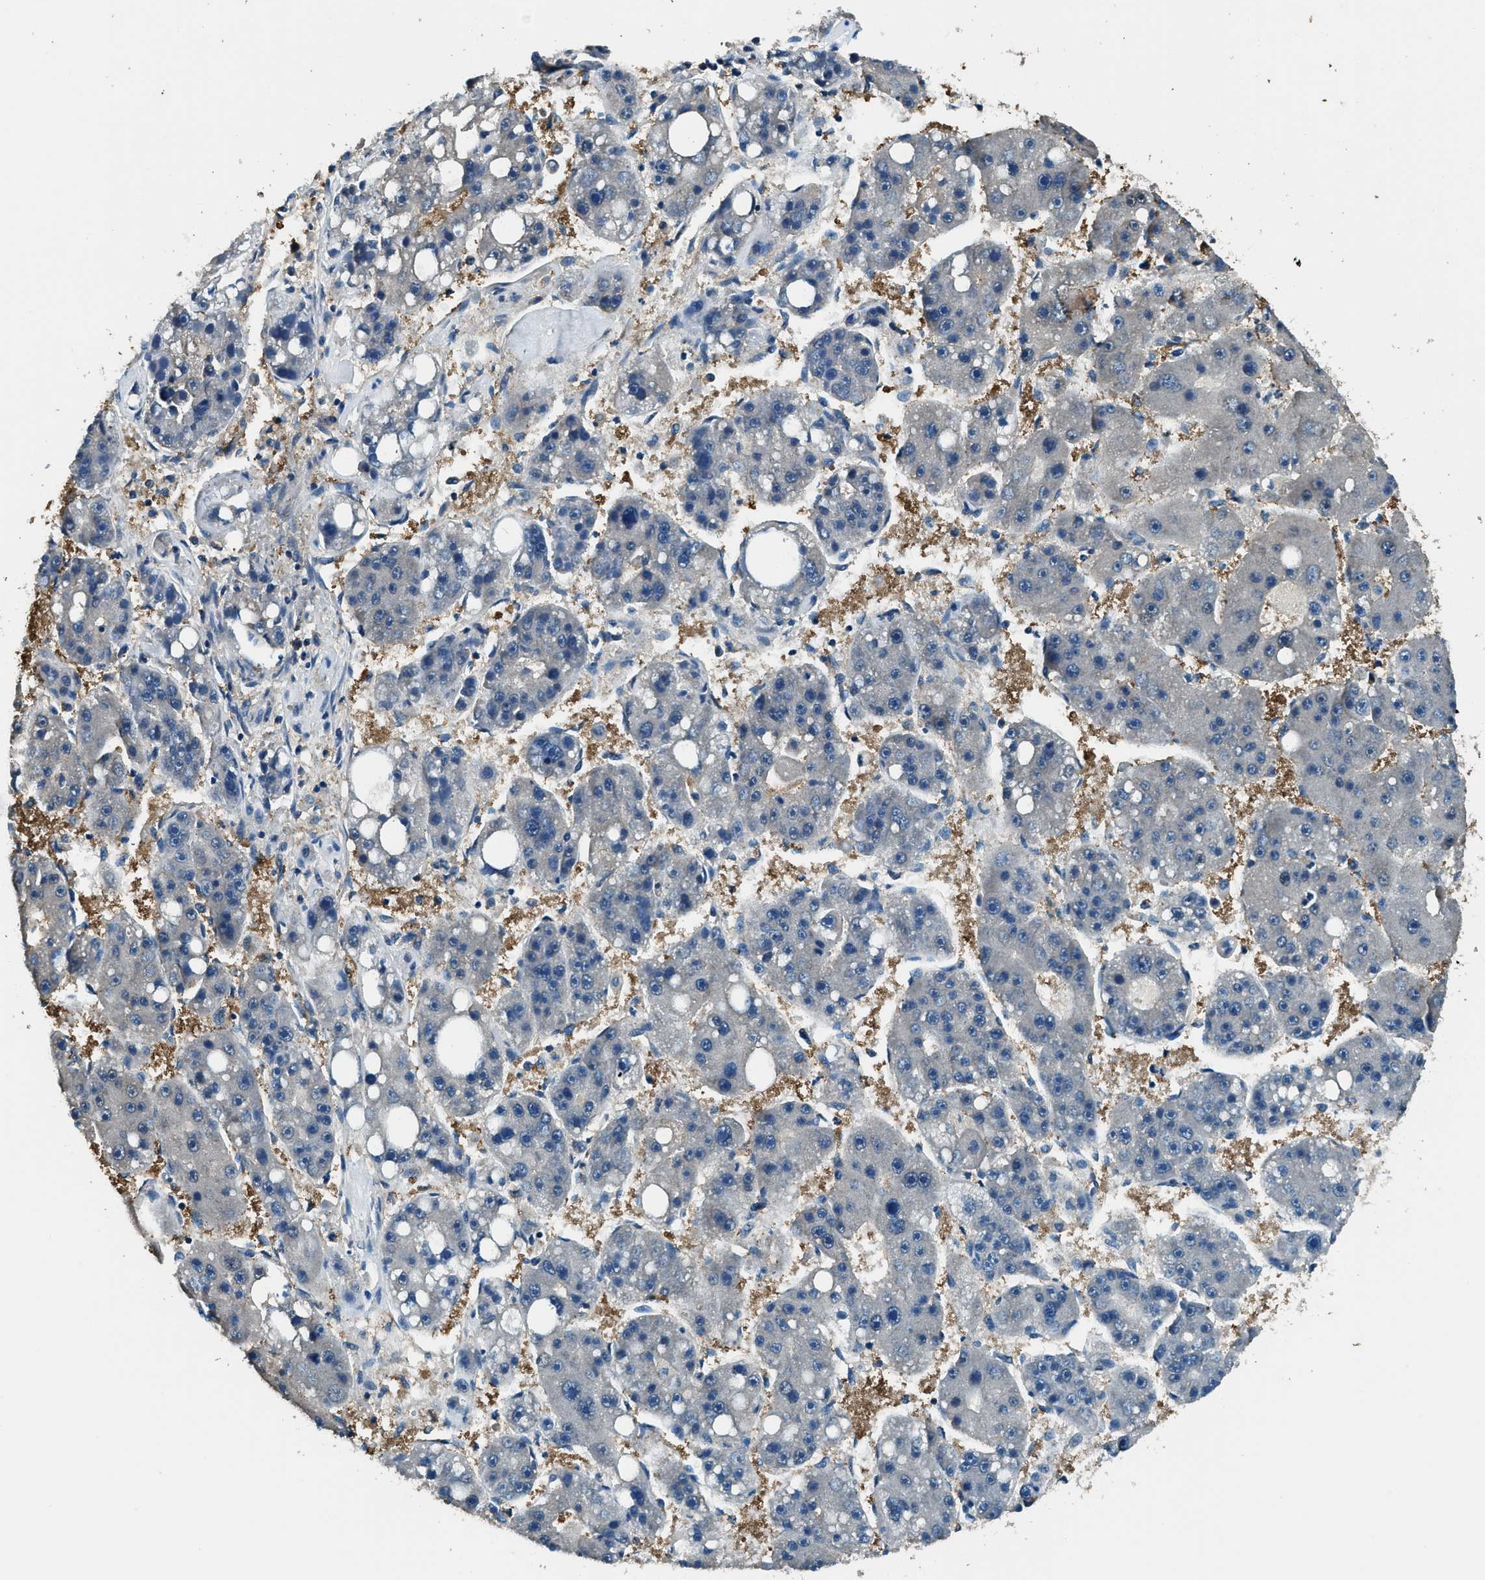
{"staining": {"intensity": "negative", "quantity": "none", "location": "none"}, "tissue": "liver cancer", "cell_type": "Tumor cells", "image_type": "cancer", "snomed": [{"axis": "morphology", "description": "Carcinoma, Hepatocellular, NOS"}, {"axis": "topography", "description": "Liver"}], "caption": "Human liver hepatocellular carcinoma stained for a protein using immunohistochemistry (IHC) demonstrates no staining in tumor cells.", "gene": "ARFGAP2", "patient": {"sex": "female", "age": 61}}